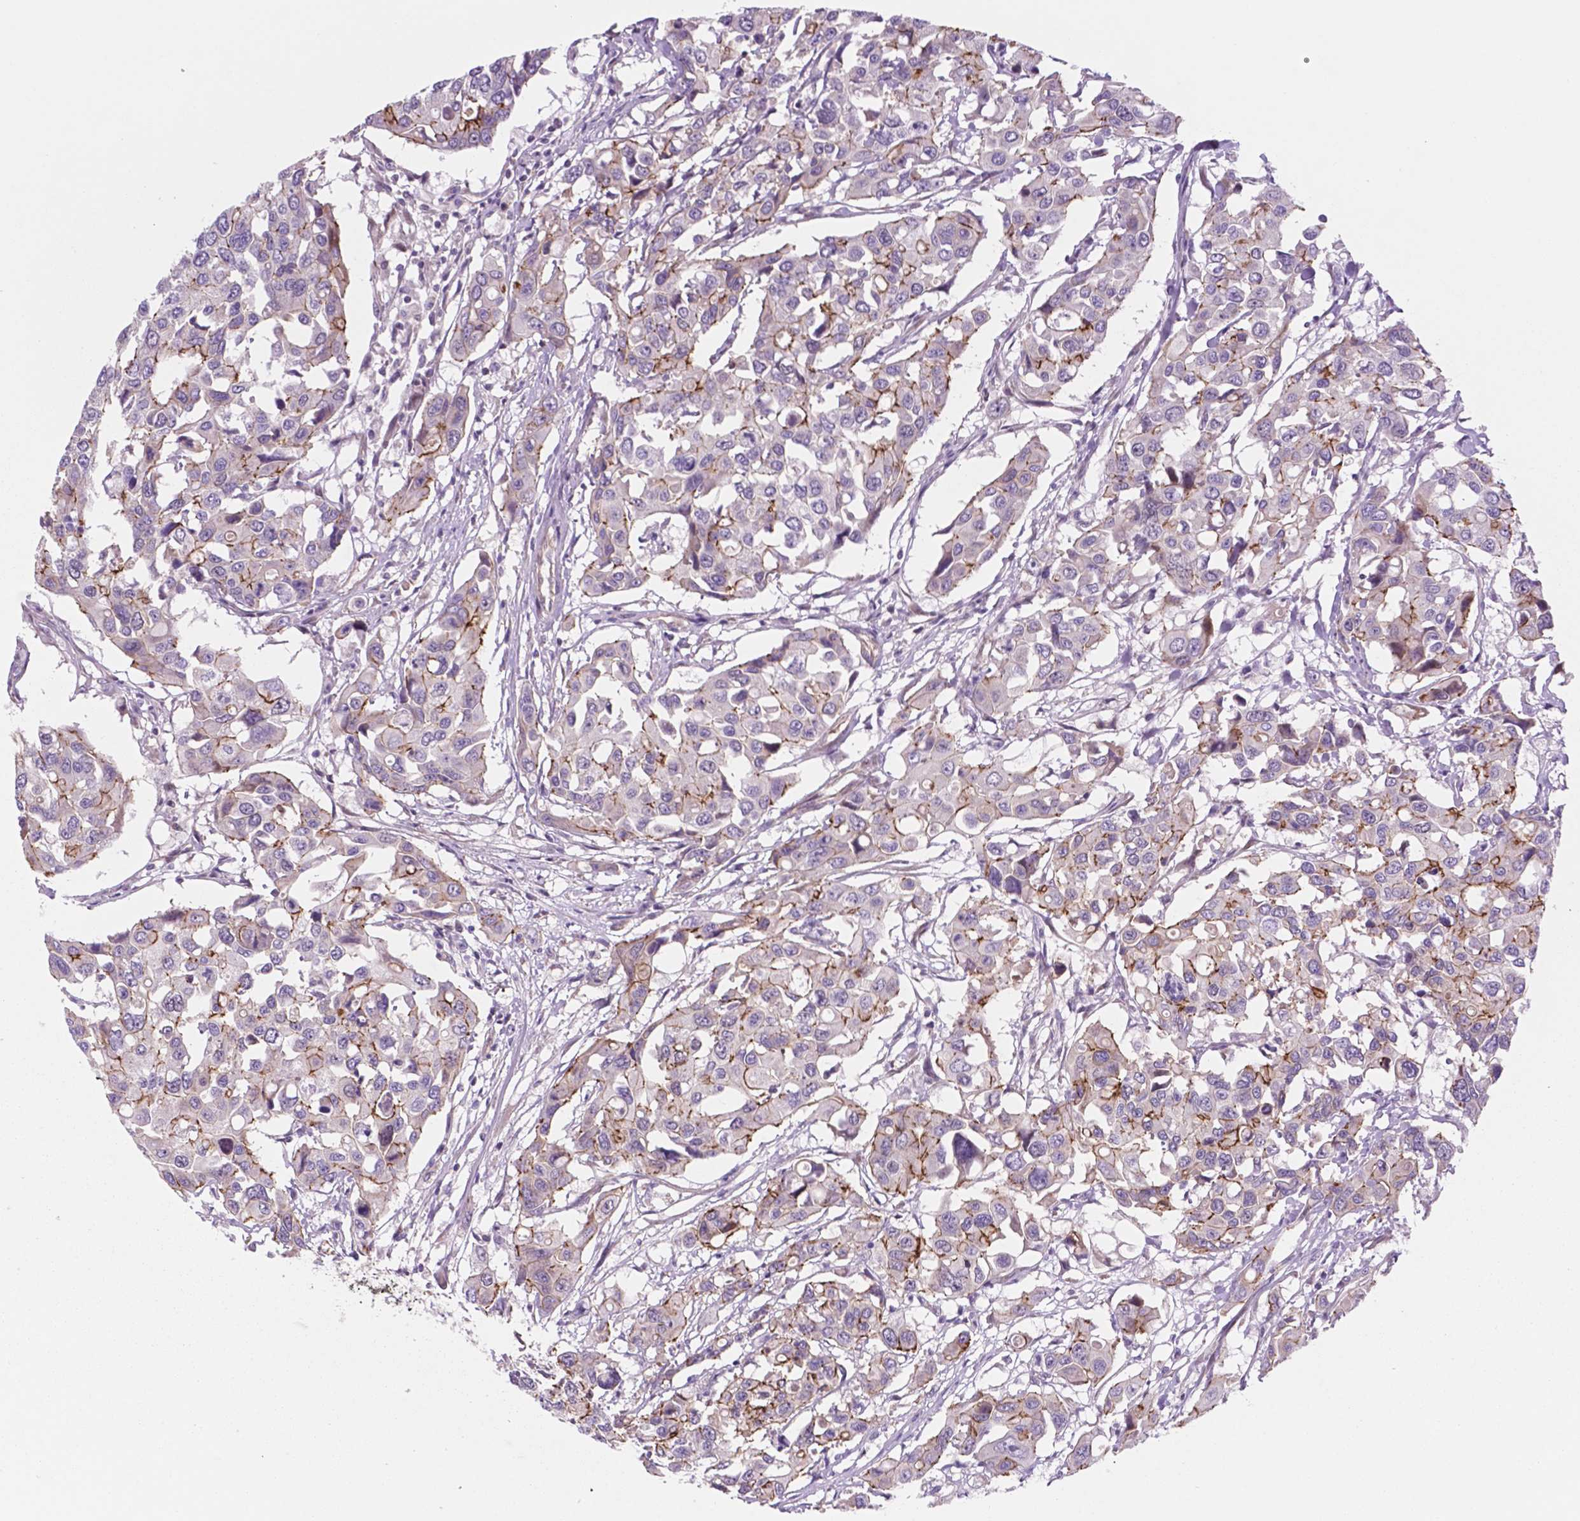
{"staining": {"intensity": "moderate", "quantity": "<25%", "location": "cytoplasmic/membranous"}, "tissue": "colorectal cancer", "cell_type": "Tumor cells", "image_type": "cancer", "snomed": [{"axis": "morphology", "description": "Adenocarcinoma, NOS"}, {"axis": "topography", "description": "Colon"}], "caption": "A brown stain labels moderate cytoplasmic/membranous staining of a protein in colorectal cancer (adenocarcinoma) tumor cells.", "gene": "RND3", "patient": {"sex": "male", "age": 77}}